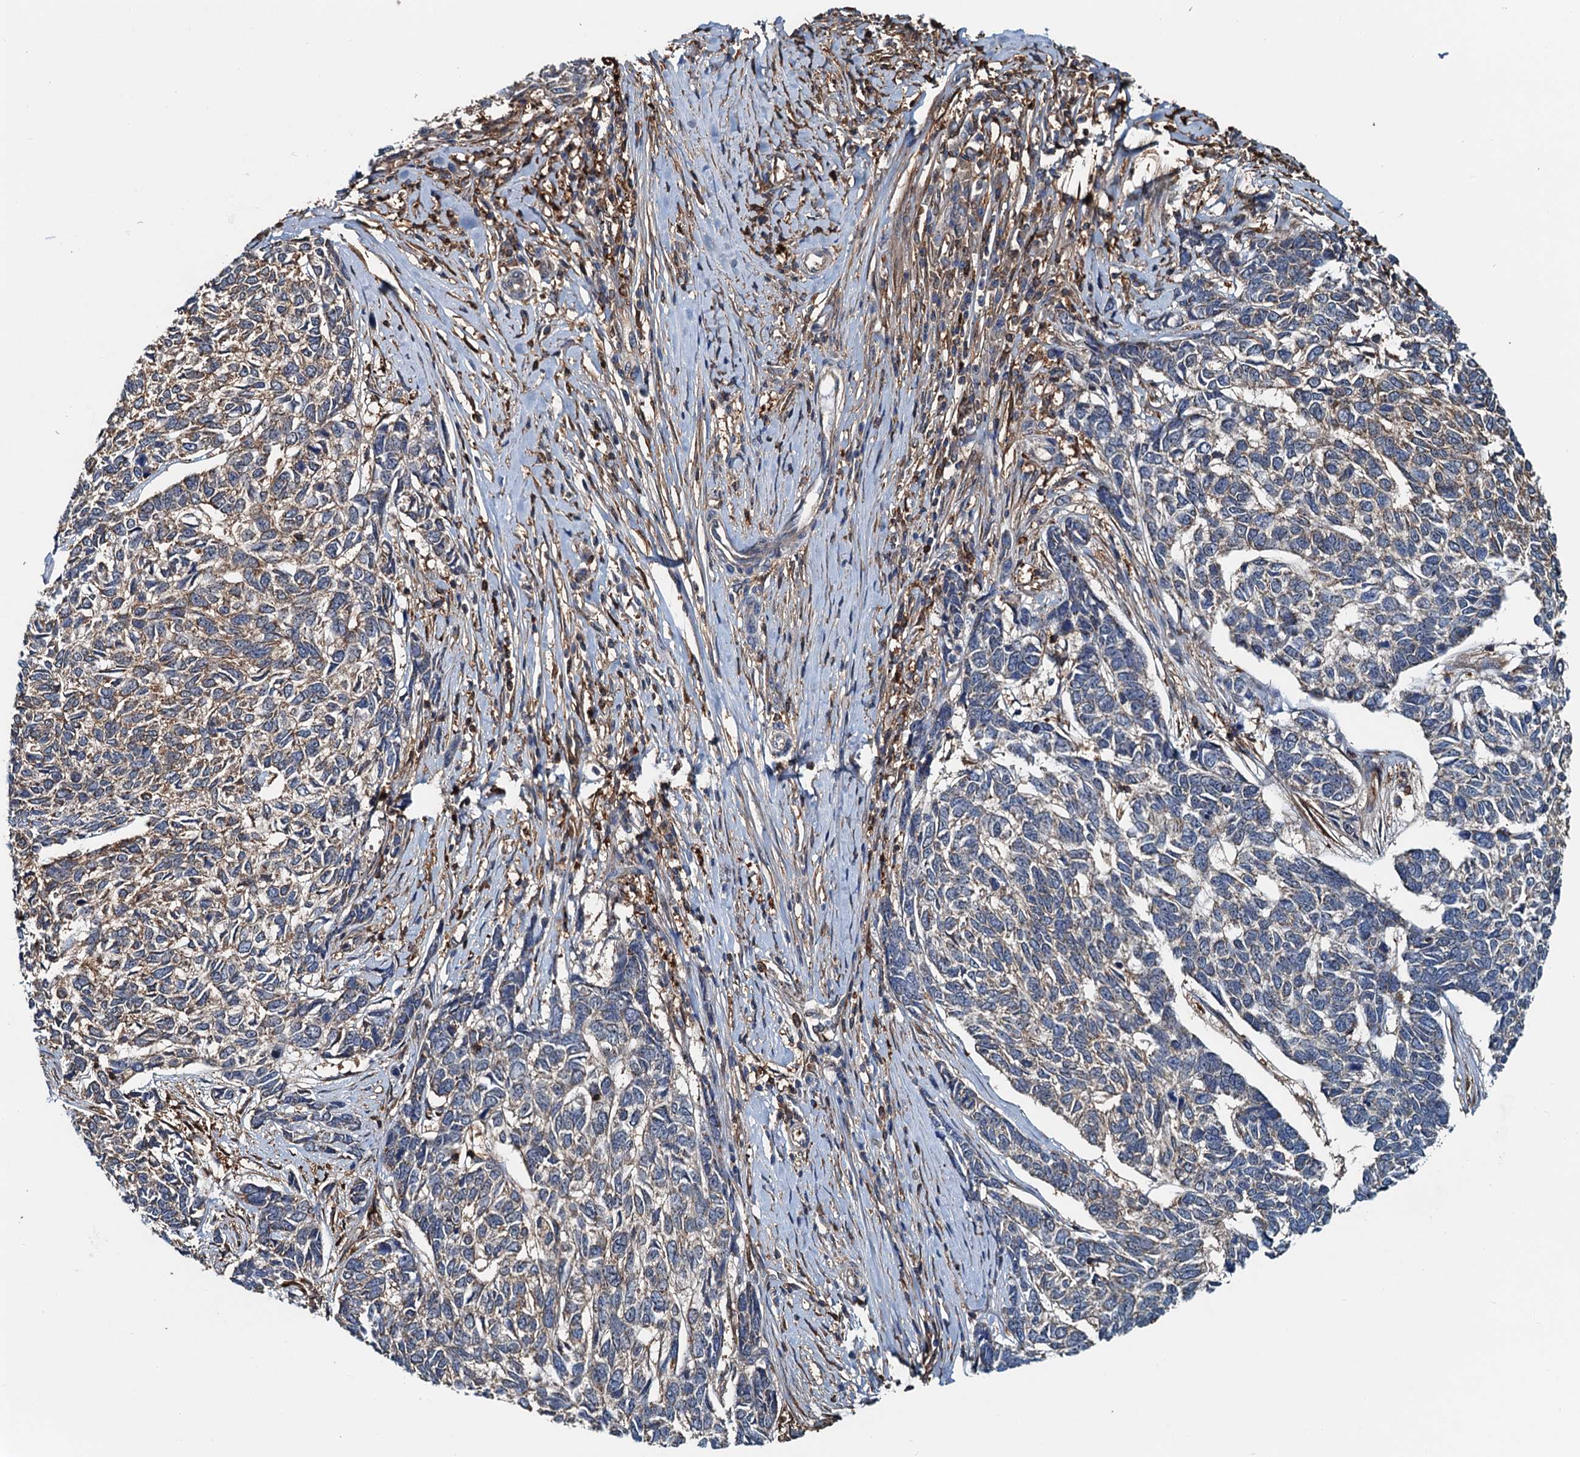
{"staining": {"intensity": "weak", "quantity": "25%-75%", "location": "cytoplasmic/membranous"}, "tissue": "skin cancer", "cell_type": "Tumor cells", "image_type": "cancer", "snomed": [{"axis": "morphology", "description": "Basal cell carcinoma"}, {"axis": "topography", "description": "Skin"}], "caption": "DAB immunohistochemical staining of human skin basal cell carcinoma exhibits weak cytoplasmic/membranous protein positivity in about 25%-75% of tumor cells.", "gene": "USP6NL", "patient": {"sex": "female", "age": 65}}